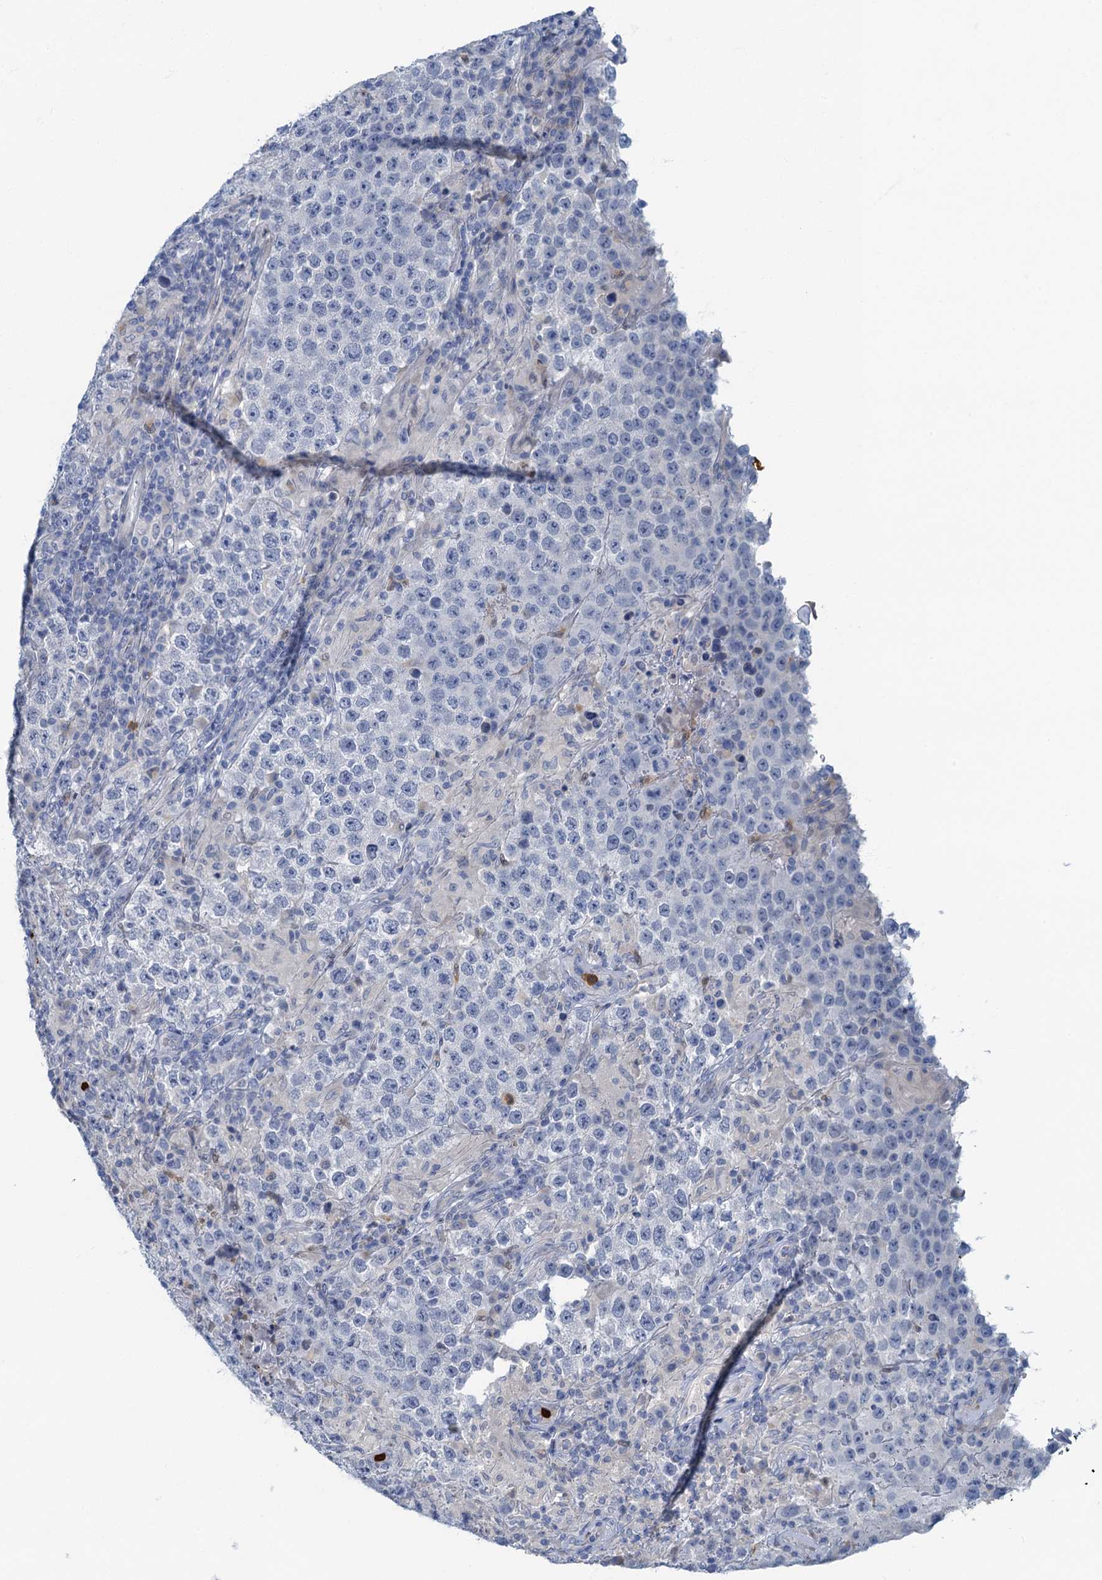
{"staining": {"intensity": "negative", "quantity": "none", "location": "none"}, "tissue": "testis cancer", "cell_type": "Tumor cells", "image_type": "cancer", "snomed": [{"axis": "morphology", "description": "Normal tissue, NOS"}, {"axis": "morphology", "description": "Urothelial carcinoma, High grade"}, {"axis": "morphology", "description": "Seminoma, NOS"}, {"axis": "morphology", "description": "Carcinoma, Embryonal, NOS"}, {"axis": "topography", "description": "Urinary bladder"}, {"axis": "topography", "description": "Testis"}], "caption": "High power microscopy micrograph of an immunohistochemistry (IHC) photomicrograph of testis seminoma, revealing no significant expression in tumor cells.", "gene": "ANKDD1A", "patient": {"sex": "male", "age": 41}}